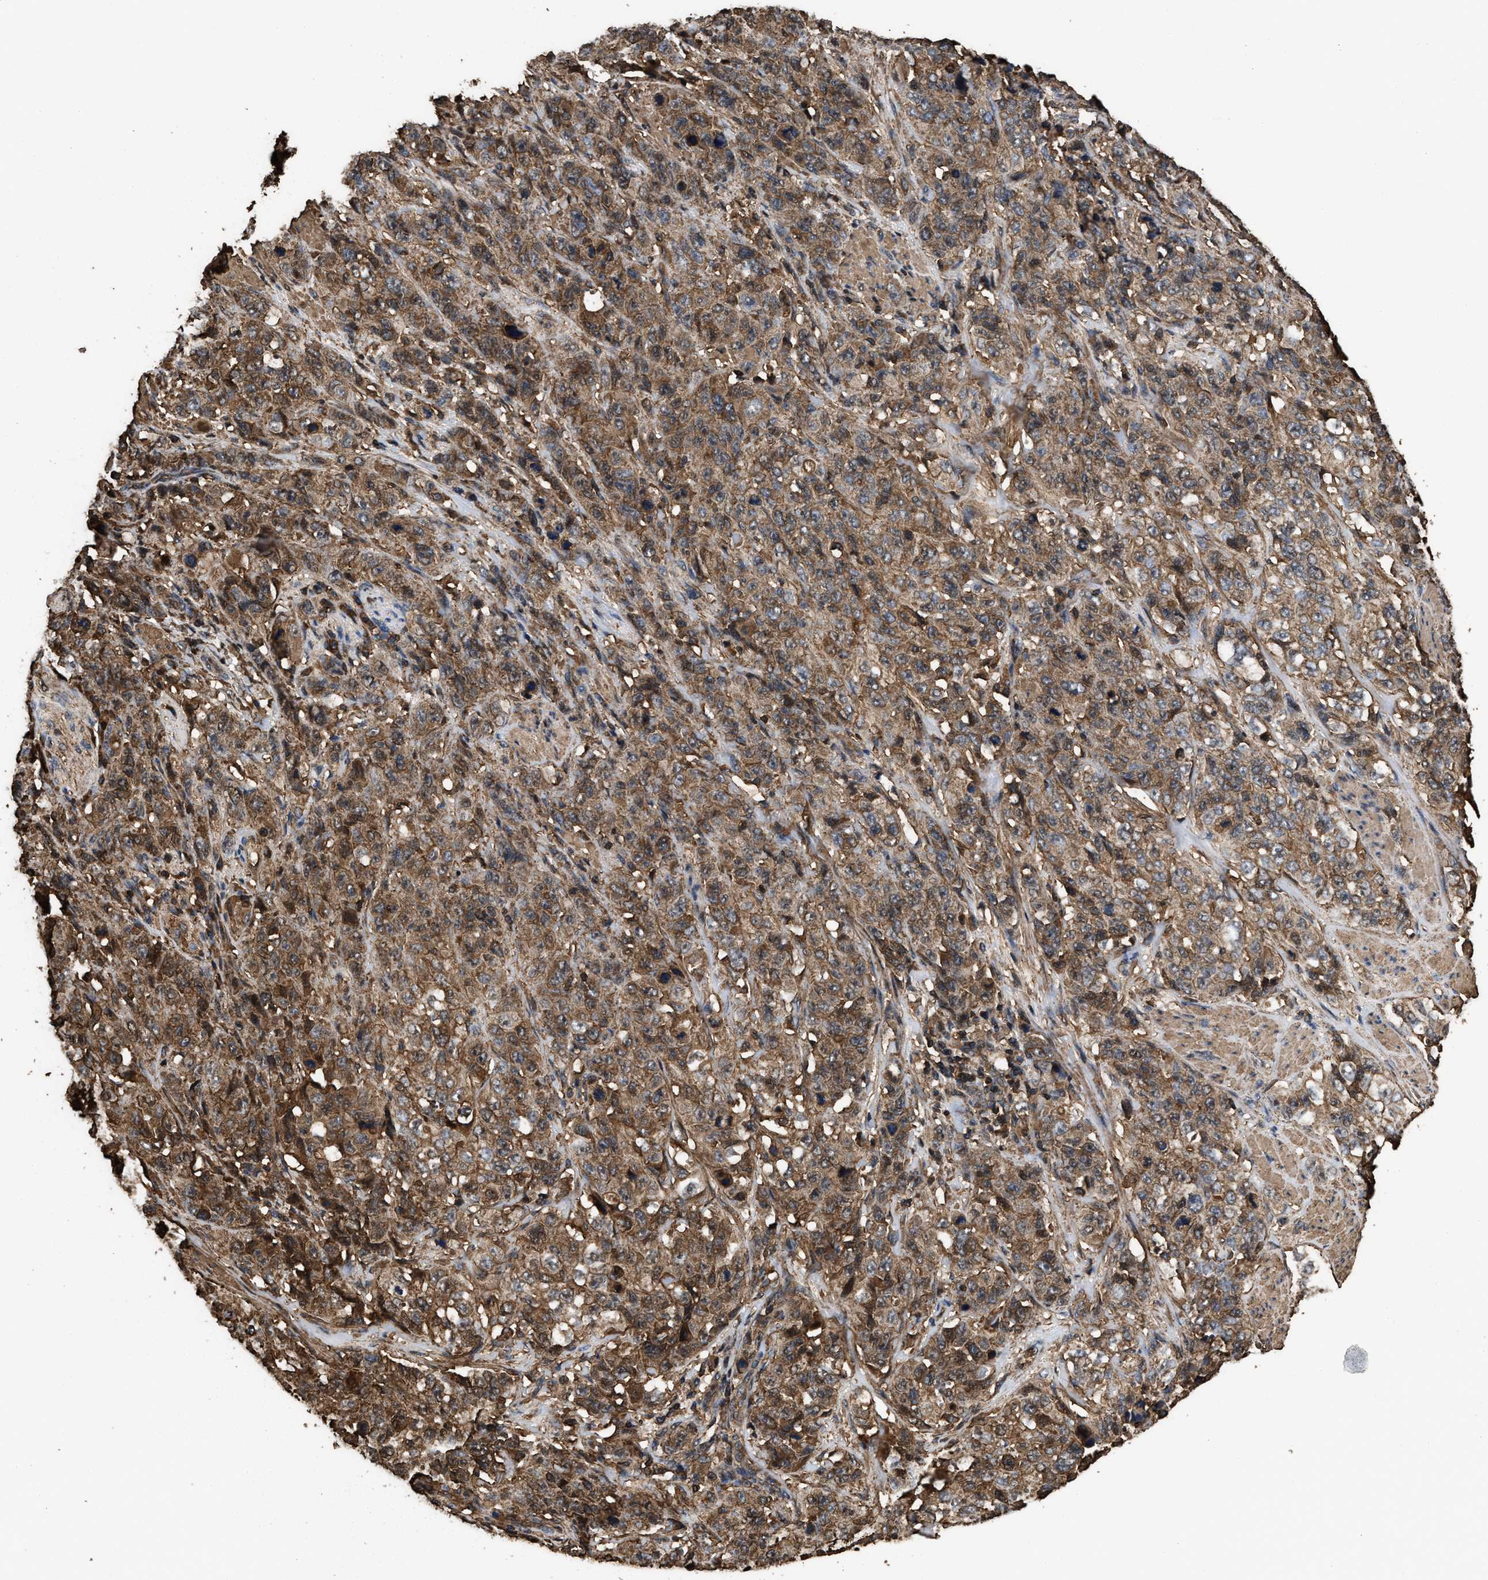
{"staining": {"intensity": "moderate", "quantity": ">75%", "location": "cytoplasmic/membranous"}, "tissue": "stomach cancer", "cell_type": "Tumor cells", "image_type": "cancer", "snomed": [{"axis": "morphology", "description": "Adenocarcinoma, NOS"}, {"axis": "topography", "description": "Stomach"}], "caption": "Moderate cytoplasmic/membranous positivity for a protein is present in about >75% of tumor cells of stomach cancer (adenocarcinoma) using immunohistochemistry.", "gene": "KBTBD2", "patient": {"sex": "male", "age": 48}}